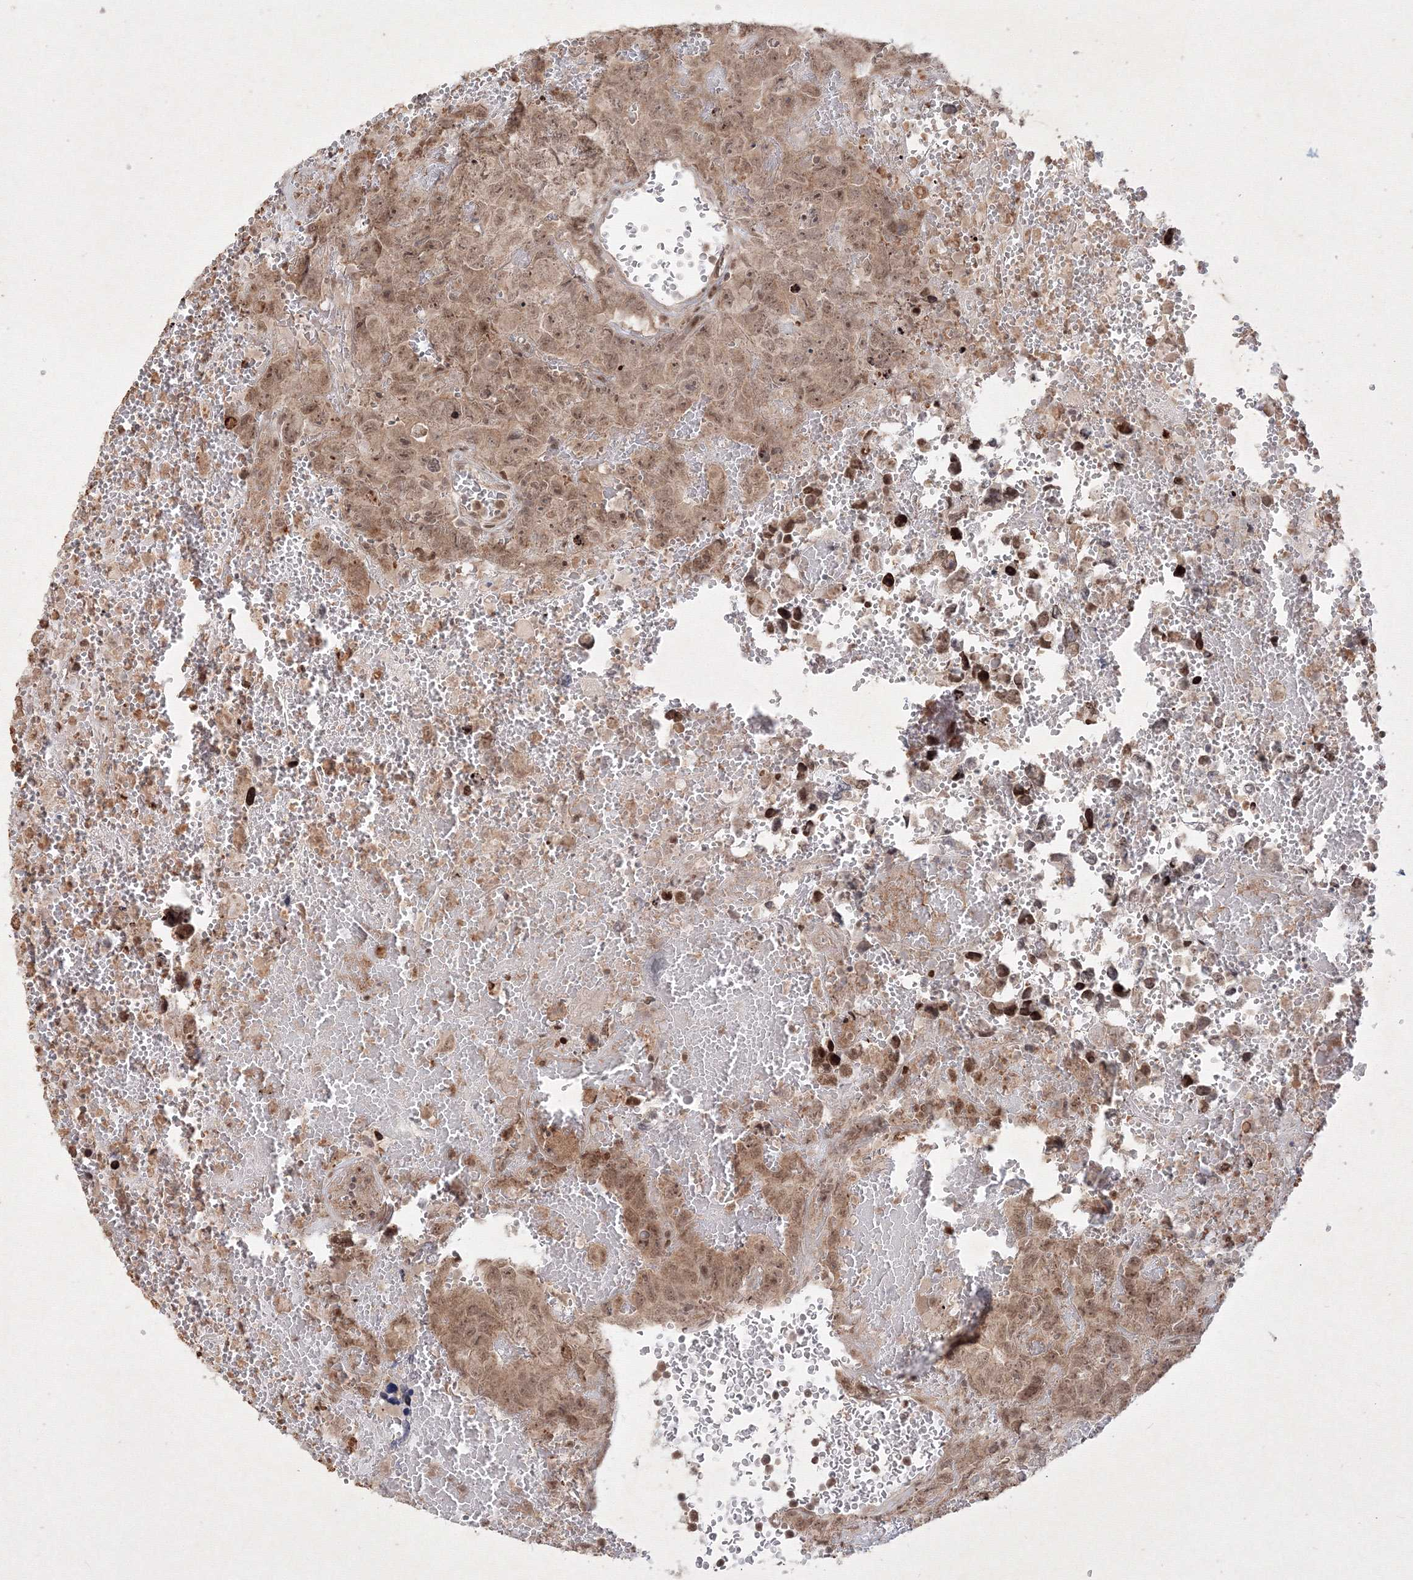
{"staining": {"intensity": "moderate", "quantity": ">75%", "location": "cytoplasmic/membranous,nuclear"}, "tissue": "testis cancer", "cell_type": "Tumor cells", "image_type": "cancer", "snomed": [{"axis": "morphology", "description": "Carcinoma, Embryonal, NOS"}, {"axis": "topography", "description": "Testis"}], "caption": "Approximately >75% of tumor cells in human testis cancer (embryonal carcinoma) exhibit moderate cytoplasmic/membranous and nuclear protein positivity as visualized by brown immunohistochemical staining.", "gene": "TAB1", "patient": {"sex": "male", "age": 45}}